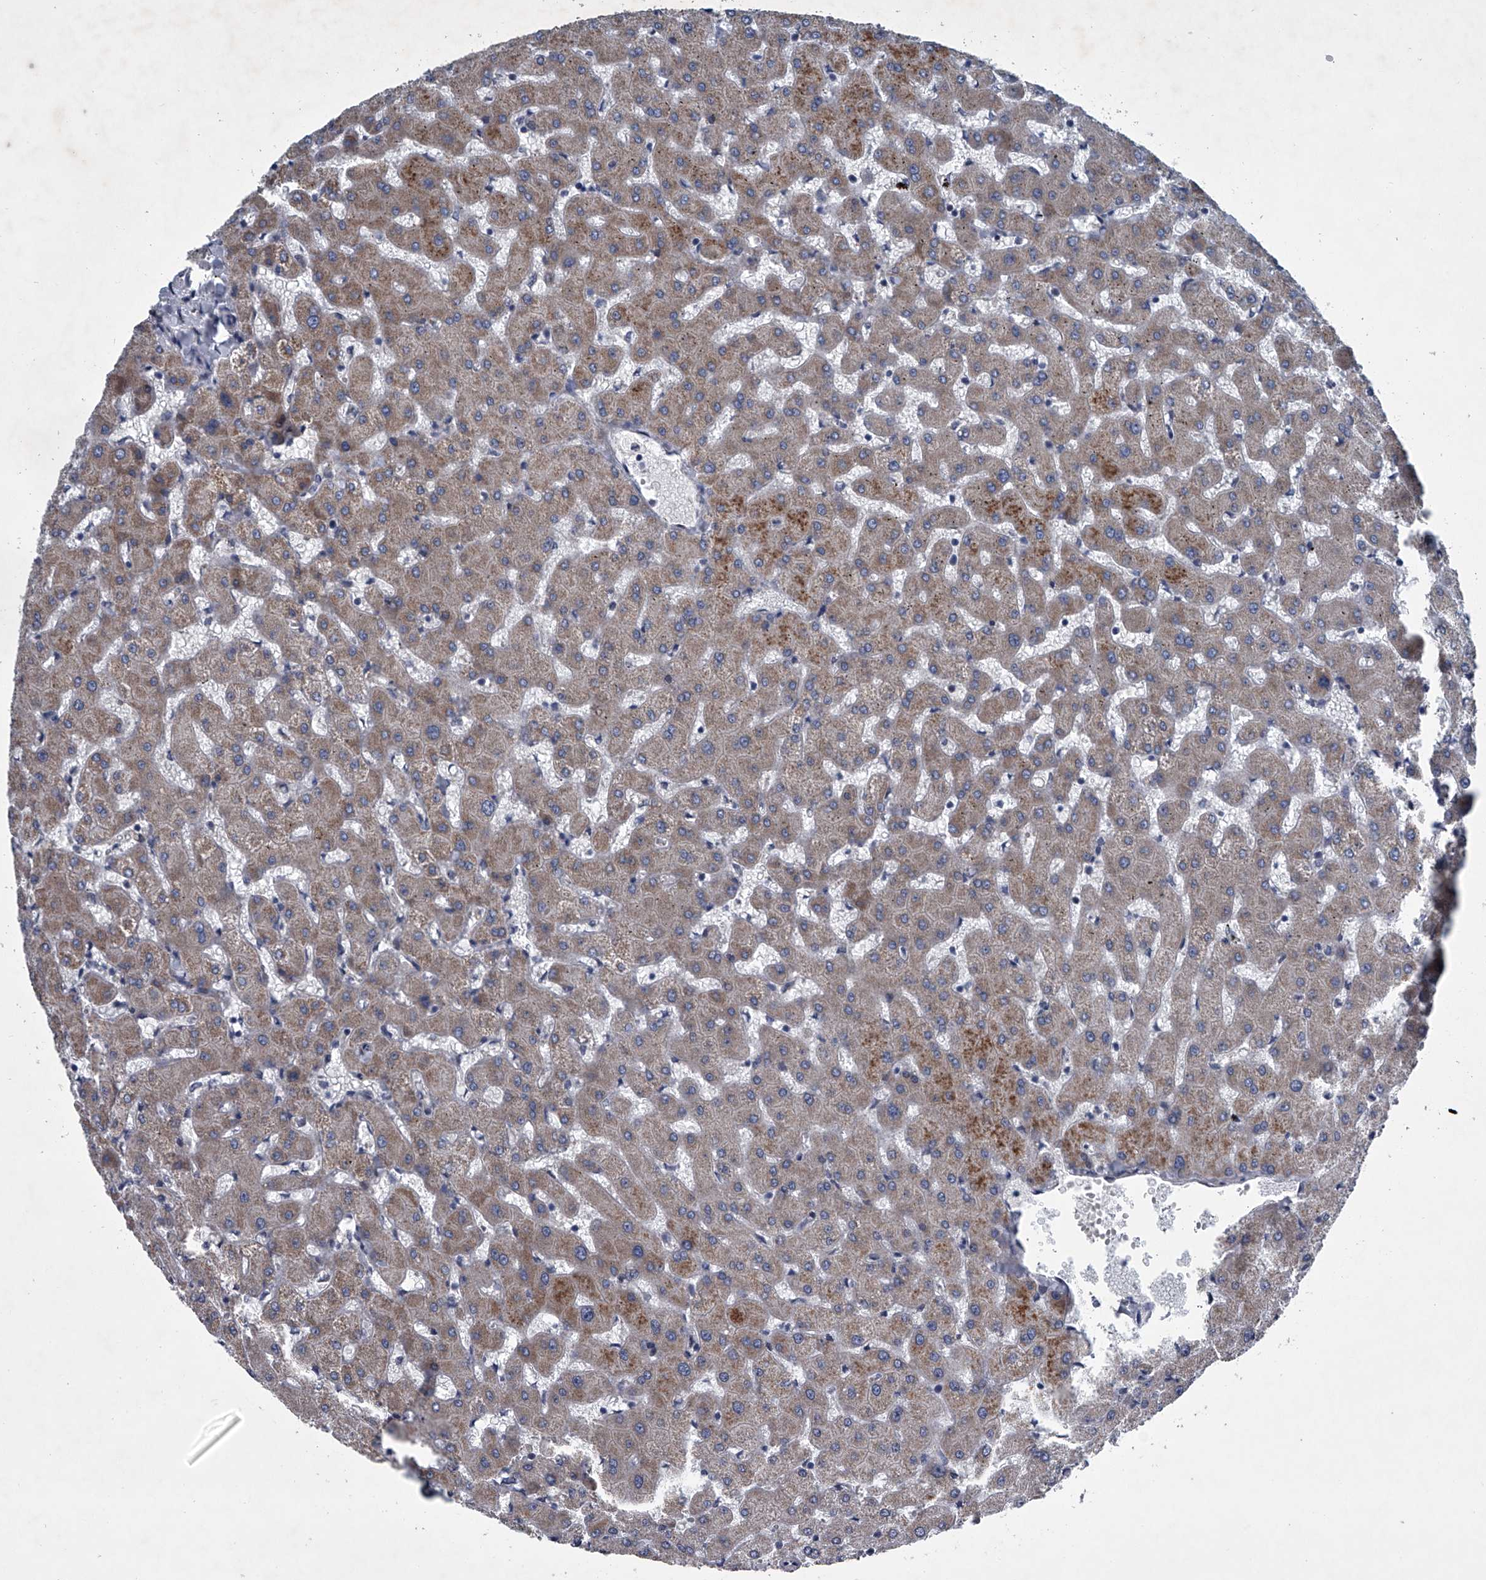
{"staining": {"intensity": "negative", "quantity": "none", "location": "none"}, "tissue": "liver", "cell_type": "Cholangiocytes", "image_type": "normal", "snomed": [{"axis": "morphology", "description": "Normal tissue, NOS"}, {"axis": "topography", "description": "Liver"}], "caption": "Human liver stained for a protein using immunohistochemistry (IHC) displays no expression in cholangiocytes.", "gene": "ABCG1", "patient": {"sex": "female", "age": 63}}